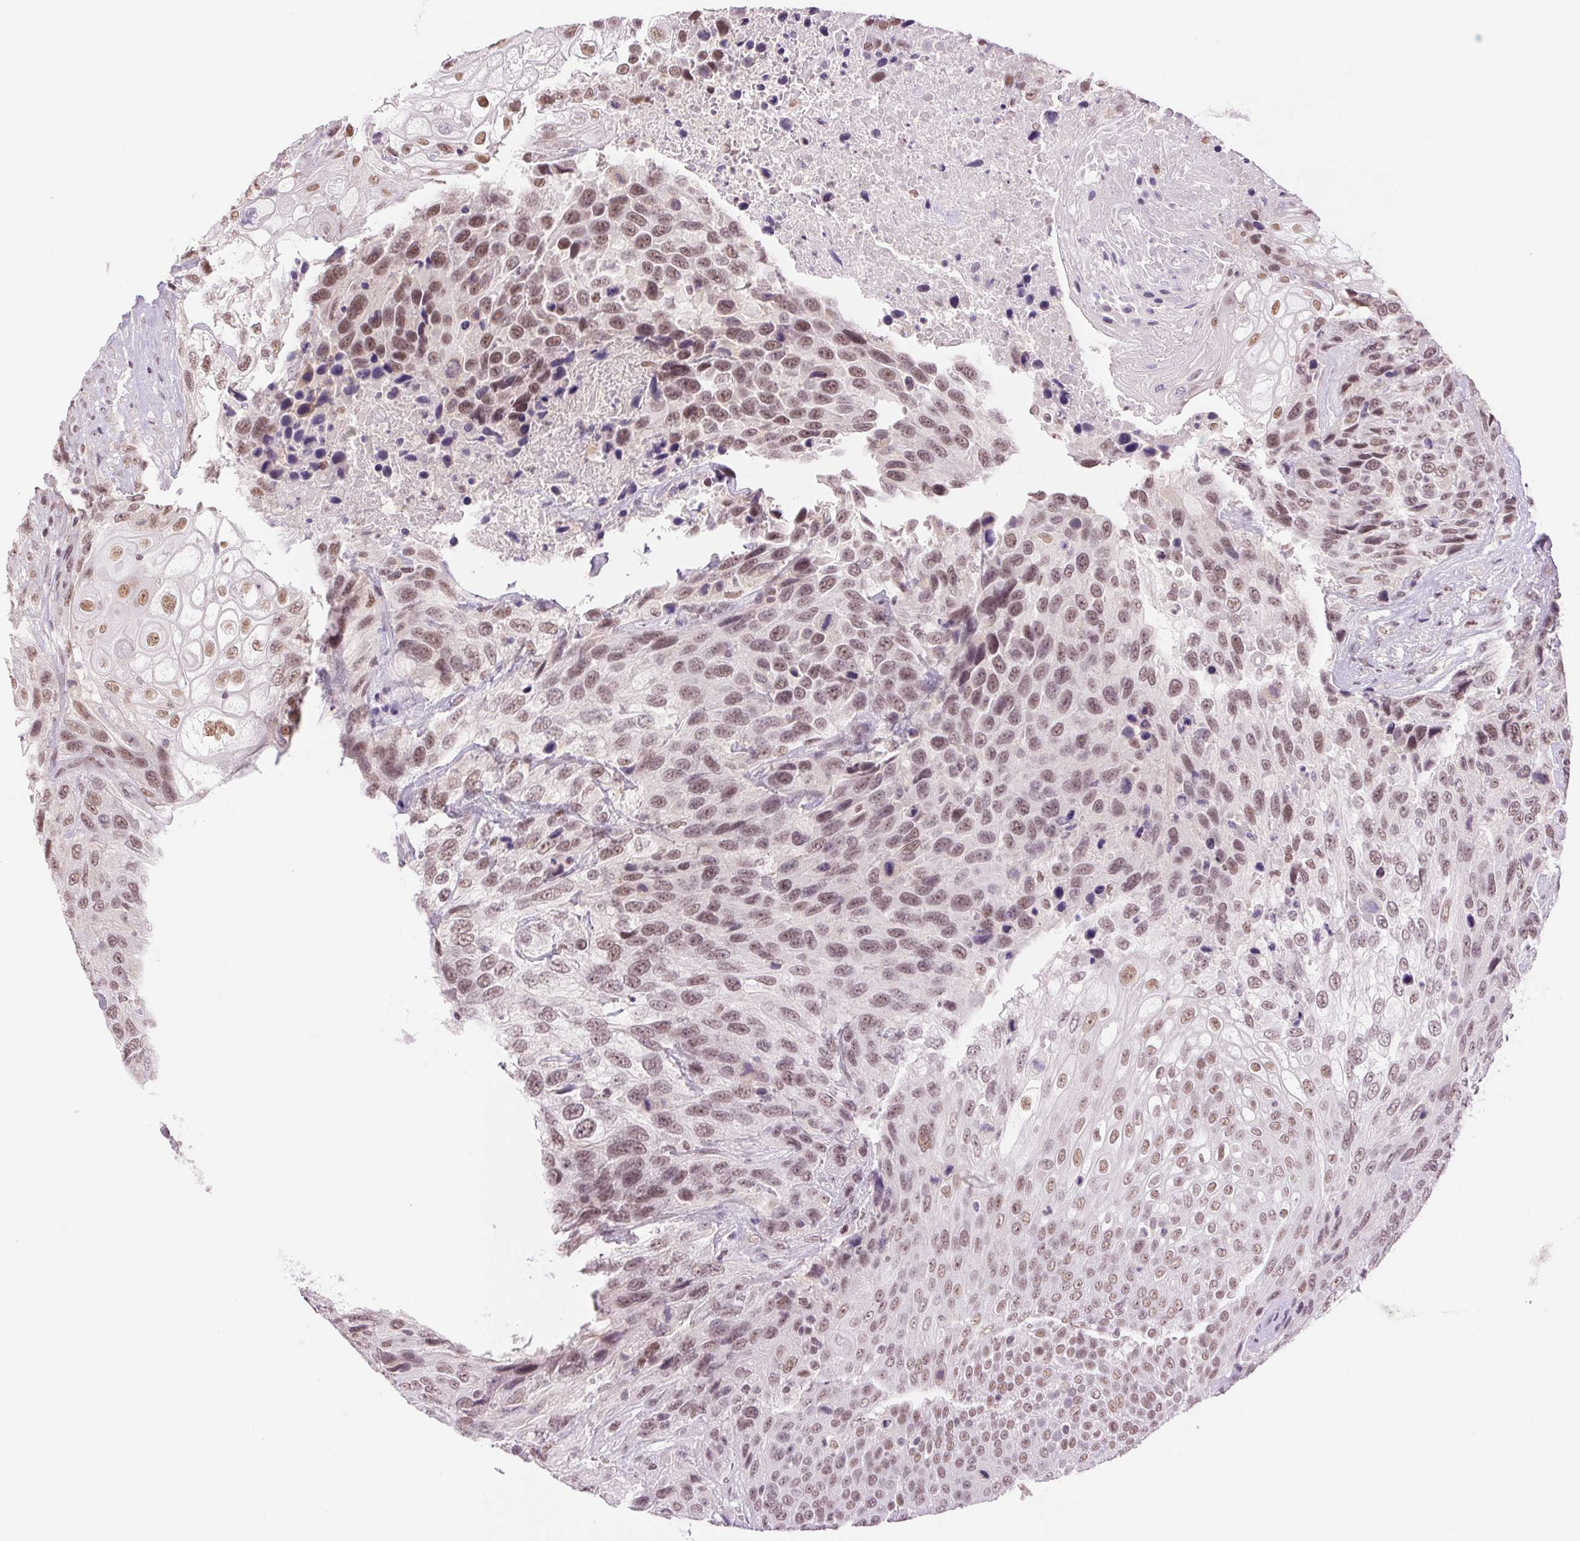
{"staining": {"intensity": "moderate", "quantity": ">75%", "location": "nuclear"}, "tissue": "urothelial cancer", "cell_type": "Tumor cells", "image_type": "cancer", "snomed": [{"axis": "morphology", "description": "Urothelial carcinoma, High grade"}, {"axis": "topography", "description": "Urinary bladder"}], "caption": "Moderate nuclear protein staining is identified in about >75% of tumor cells in urothelial cancer.", "gene": "RPRD1B", "patient": {"sex": "female", "age": 70}}